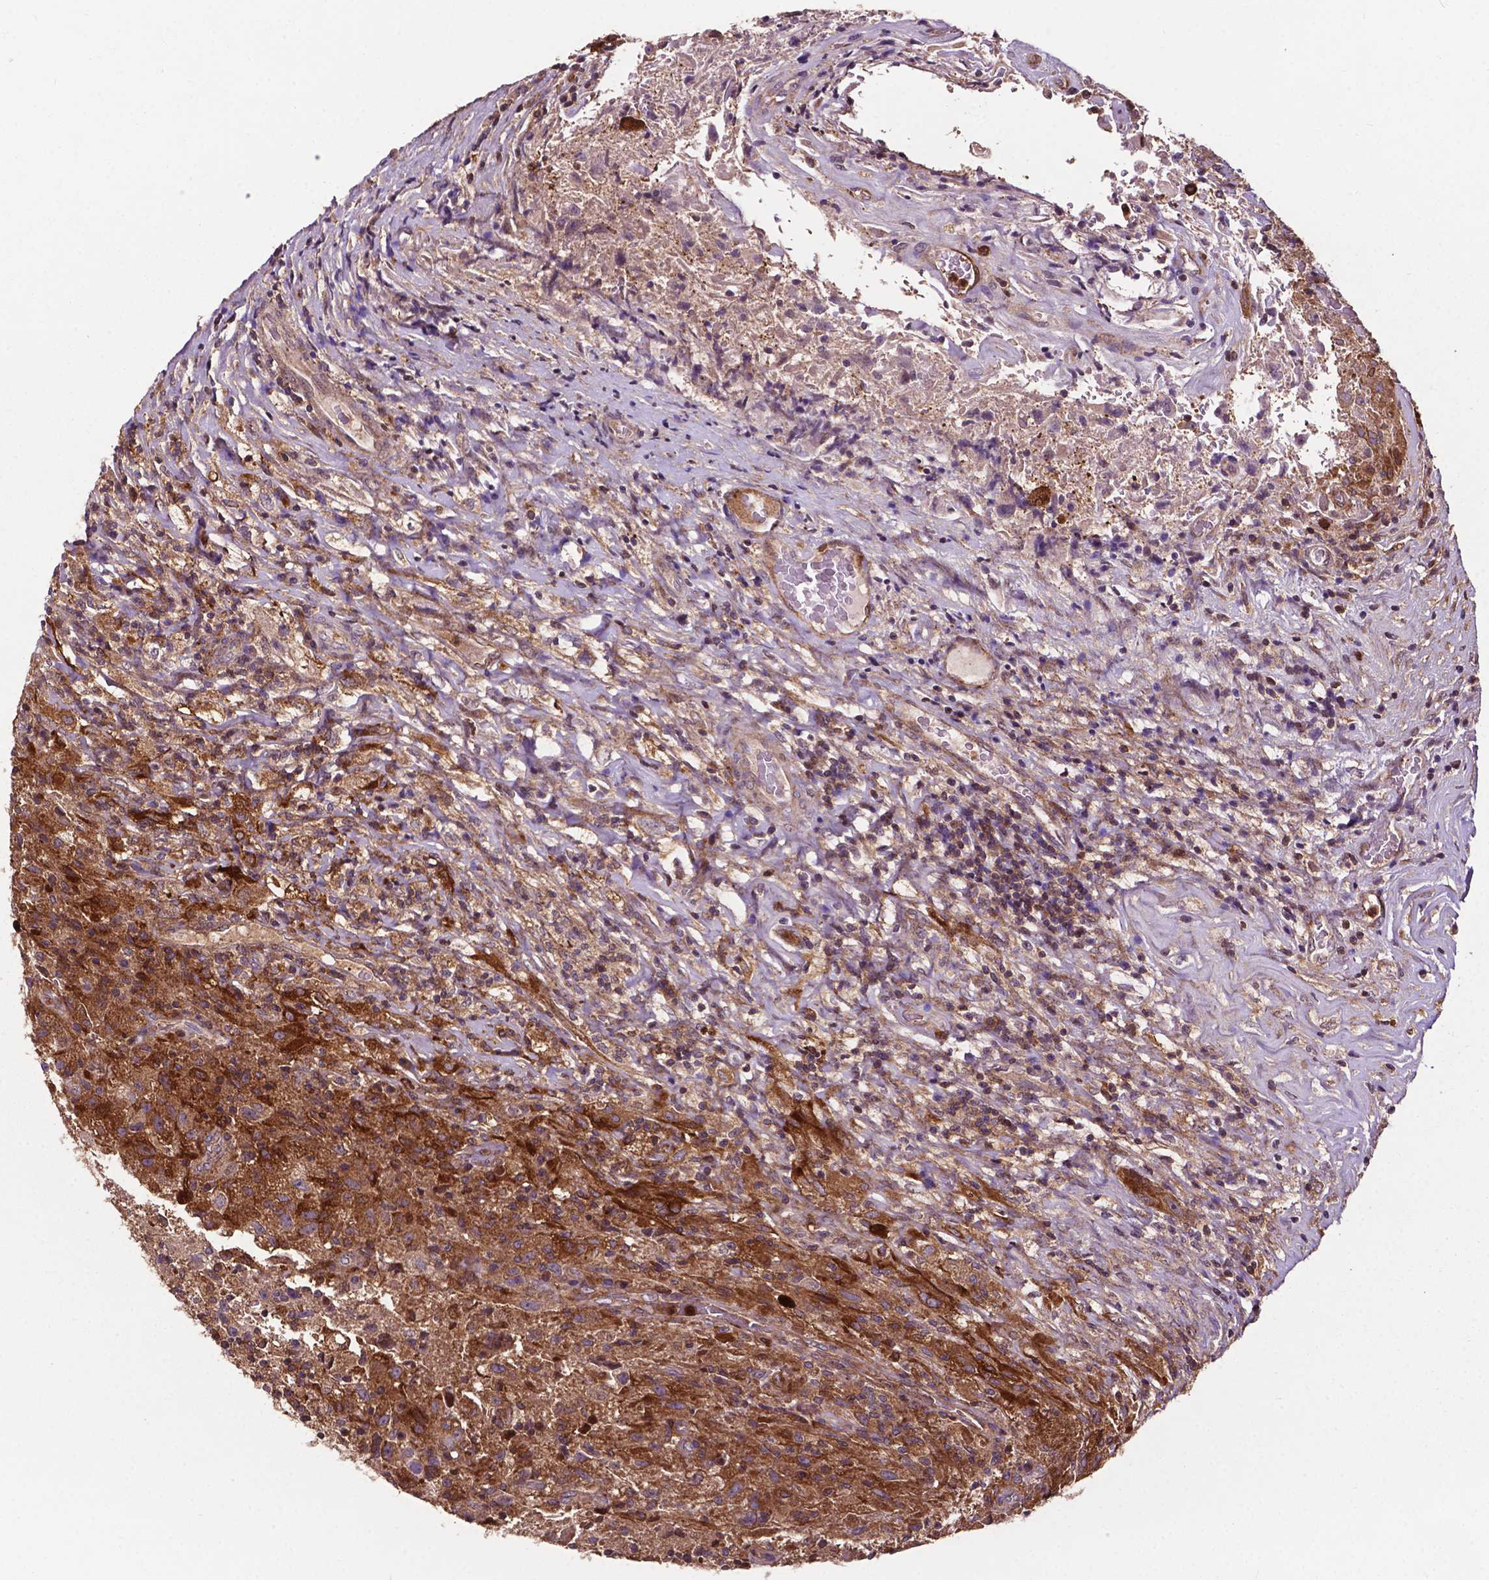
{"staining": {"intensity": "moderate", "quantity": ">75%", "location": "cytoplasmic/membranous"}, "tissue": "glioma", "cell_type": "Tumor cells", "image_type": "cancer", "snomed": [{"axis": "morphology", "description": "Glioma, malignant, High grade"}, {"axis": "topography", "description": "Brain"}], "caption": "A brown stain labels moderate cytoplasmic/membranous expression of a protein in glioma tumor cells.", "gene": "SMAD3", "patient": {"sex": "male", "age": 68}}